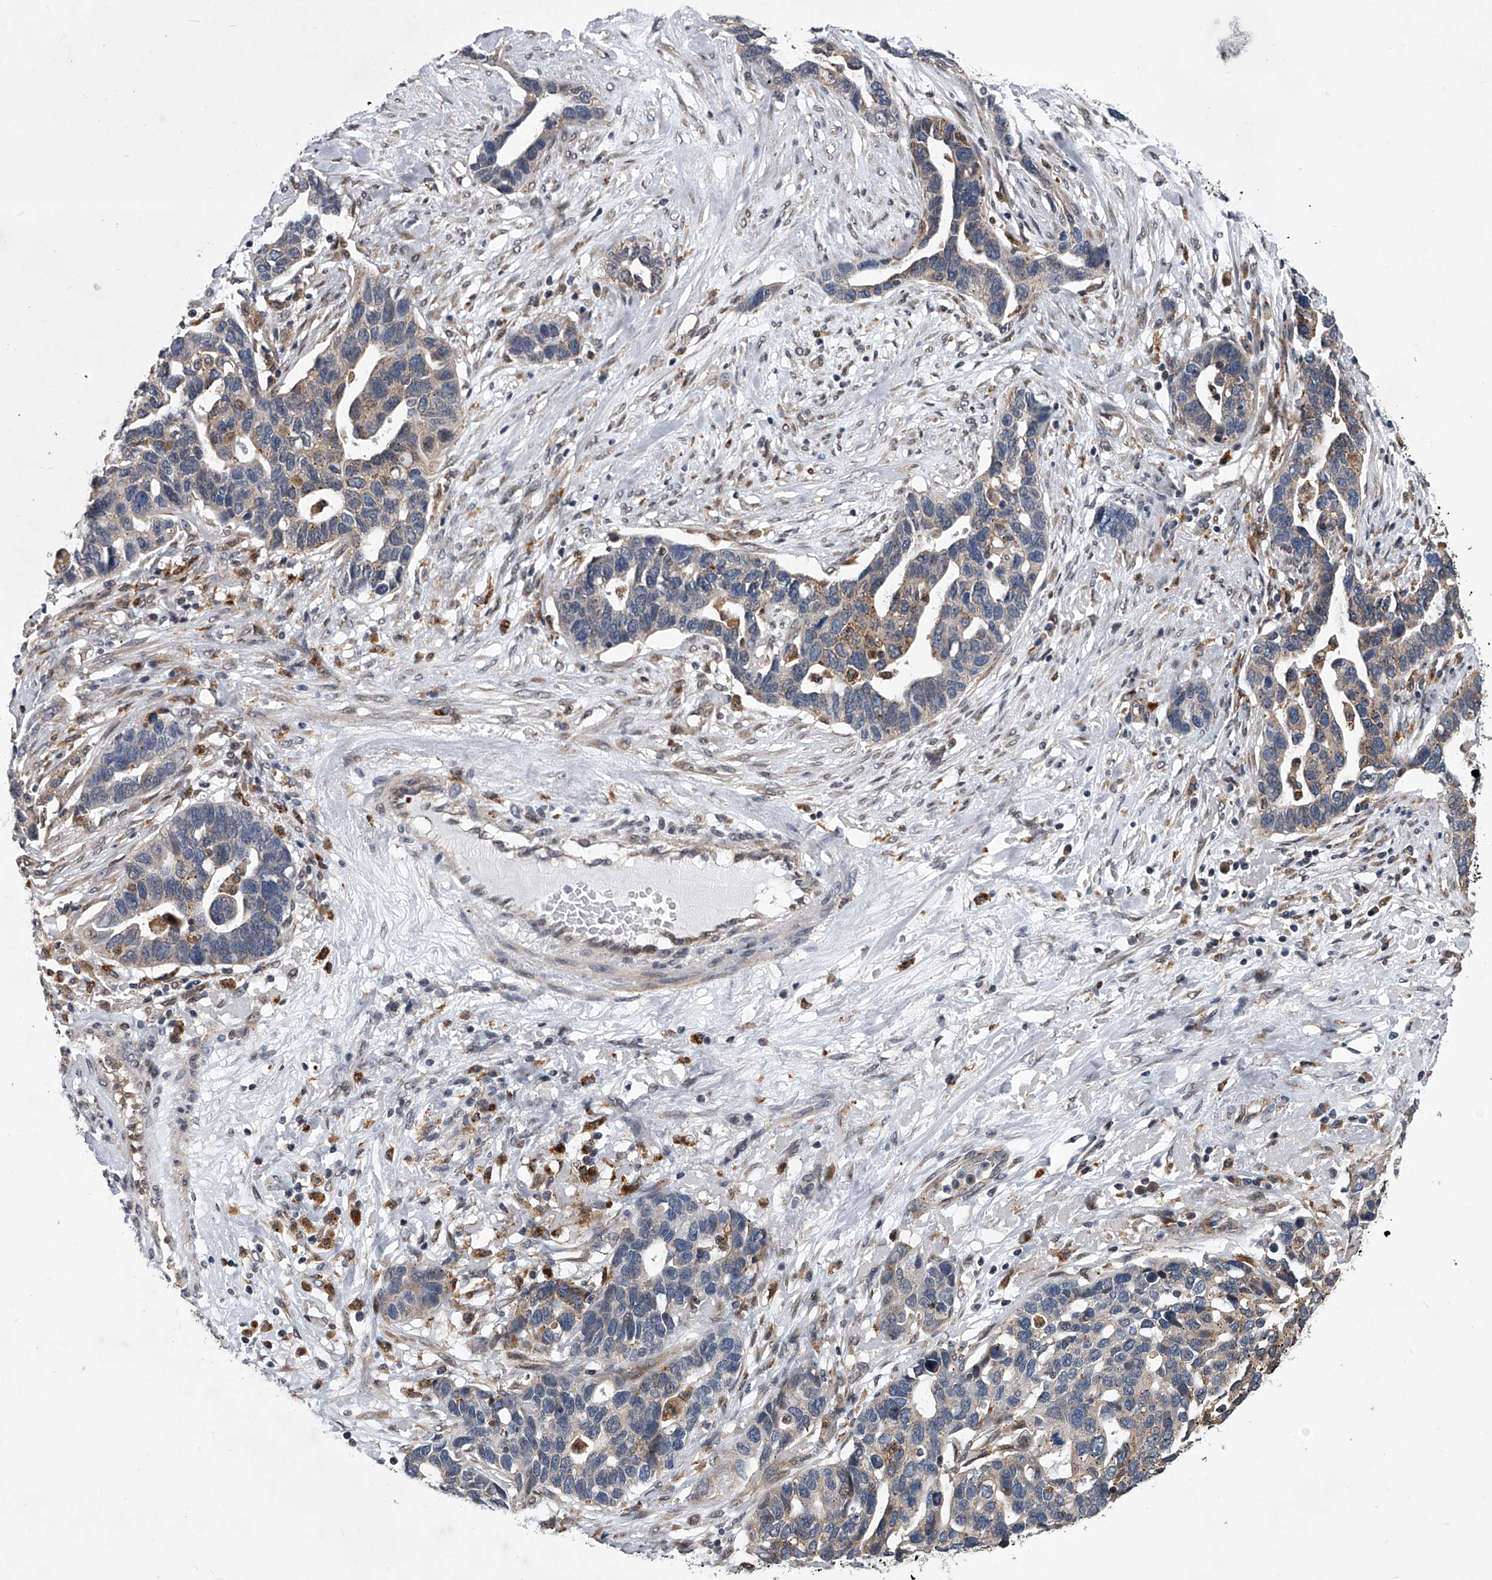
{"staining": {"intensity": "moderate", "quantity": "25%-75%", "location": "cytoplasmic/membranous"}, "tissue": "ovarian cancer", "cell_type": "Tumor cells", "image_type": "cancer", "snomed": [{"axis": "morphology", "description": "Cystadenocarcinoma, serous, NOS"}, {"axis": "topography", "description": "Ovary"}], "caption": "Immunohistochemical staining of human ovarian serous cystadenocarcinoma displays medium levels of moderate cytoplasmic/membranous positivity in about 25%-75% of tumor cells.", "gene": "TRIM8", "patient": {"sex": "female", "age": 54}}